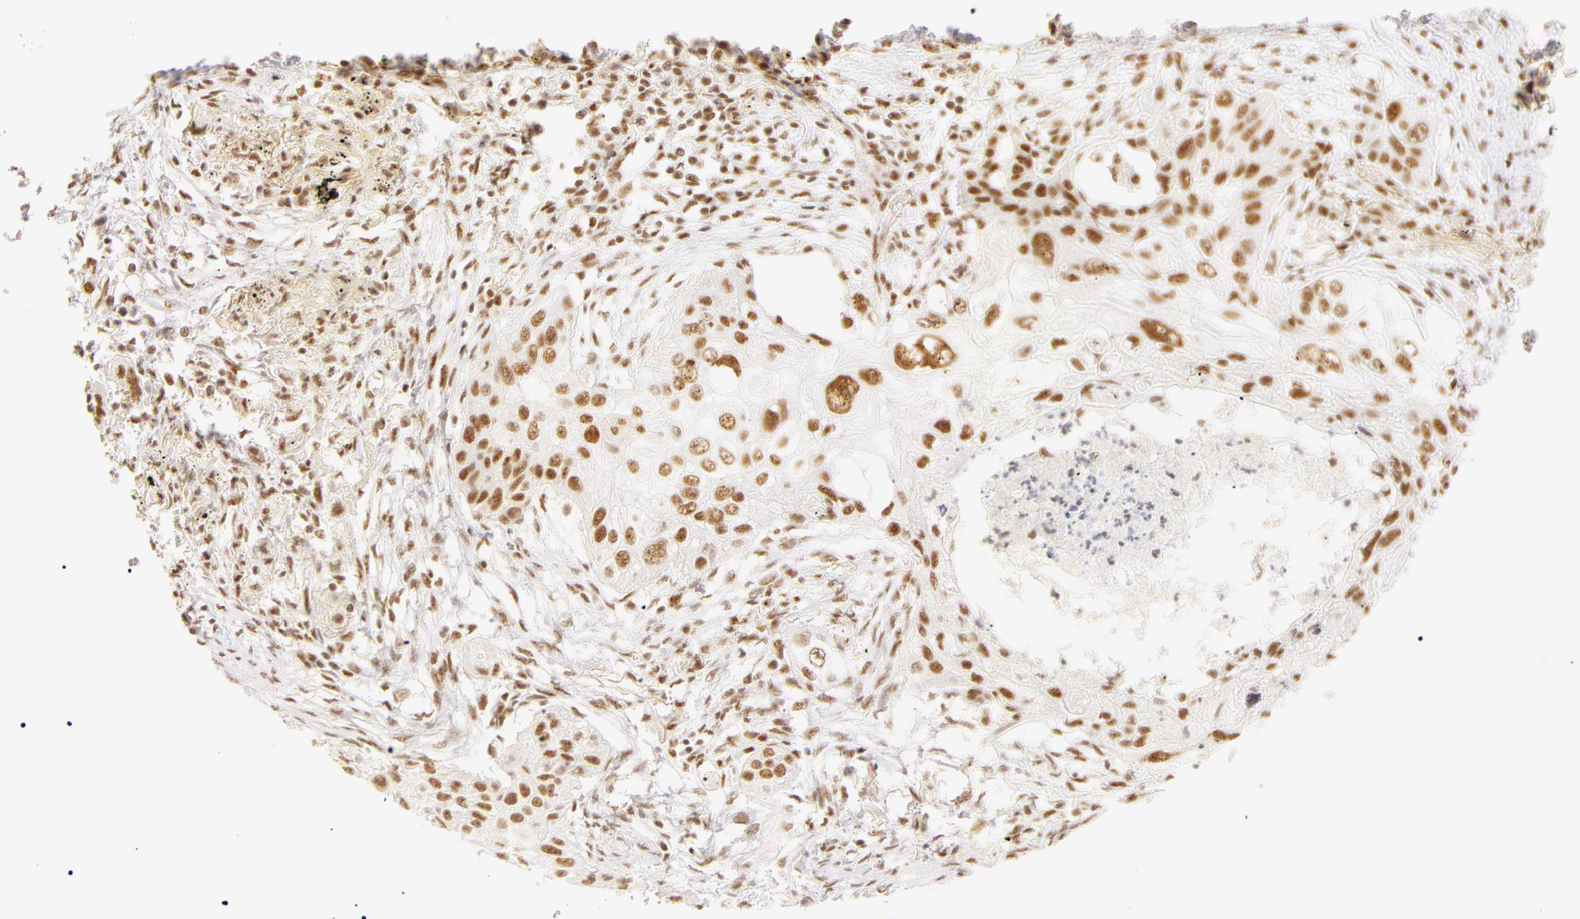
{"staining": {"intensity": "moderate", "quantity": ">75%", "location": "nuclear"}, "tissue": "lung cancer", "cell_type": "Tumor cells", "image_type": "cancer", "snomed": [{"axis": "morphology", "description": "Squamous cell carcinoma, NOS"}, {"axis": "topography", "description": "Lung"}], "caption": "A brown stain shows moderate nuclear staining of a protein in human lung cancer tumor cells. The staining was performed using DAB (3,3'-diaminobenzidine) to visualize the protein expression in brown, while the nuclei were stained in blue with hematoxylin (Magnification: 20x).", "gene": "RBM39", "patient": {"sex": "male", "age": 71}}